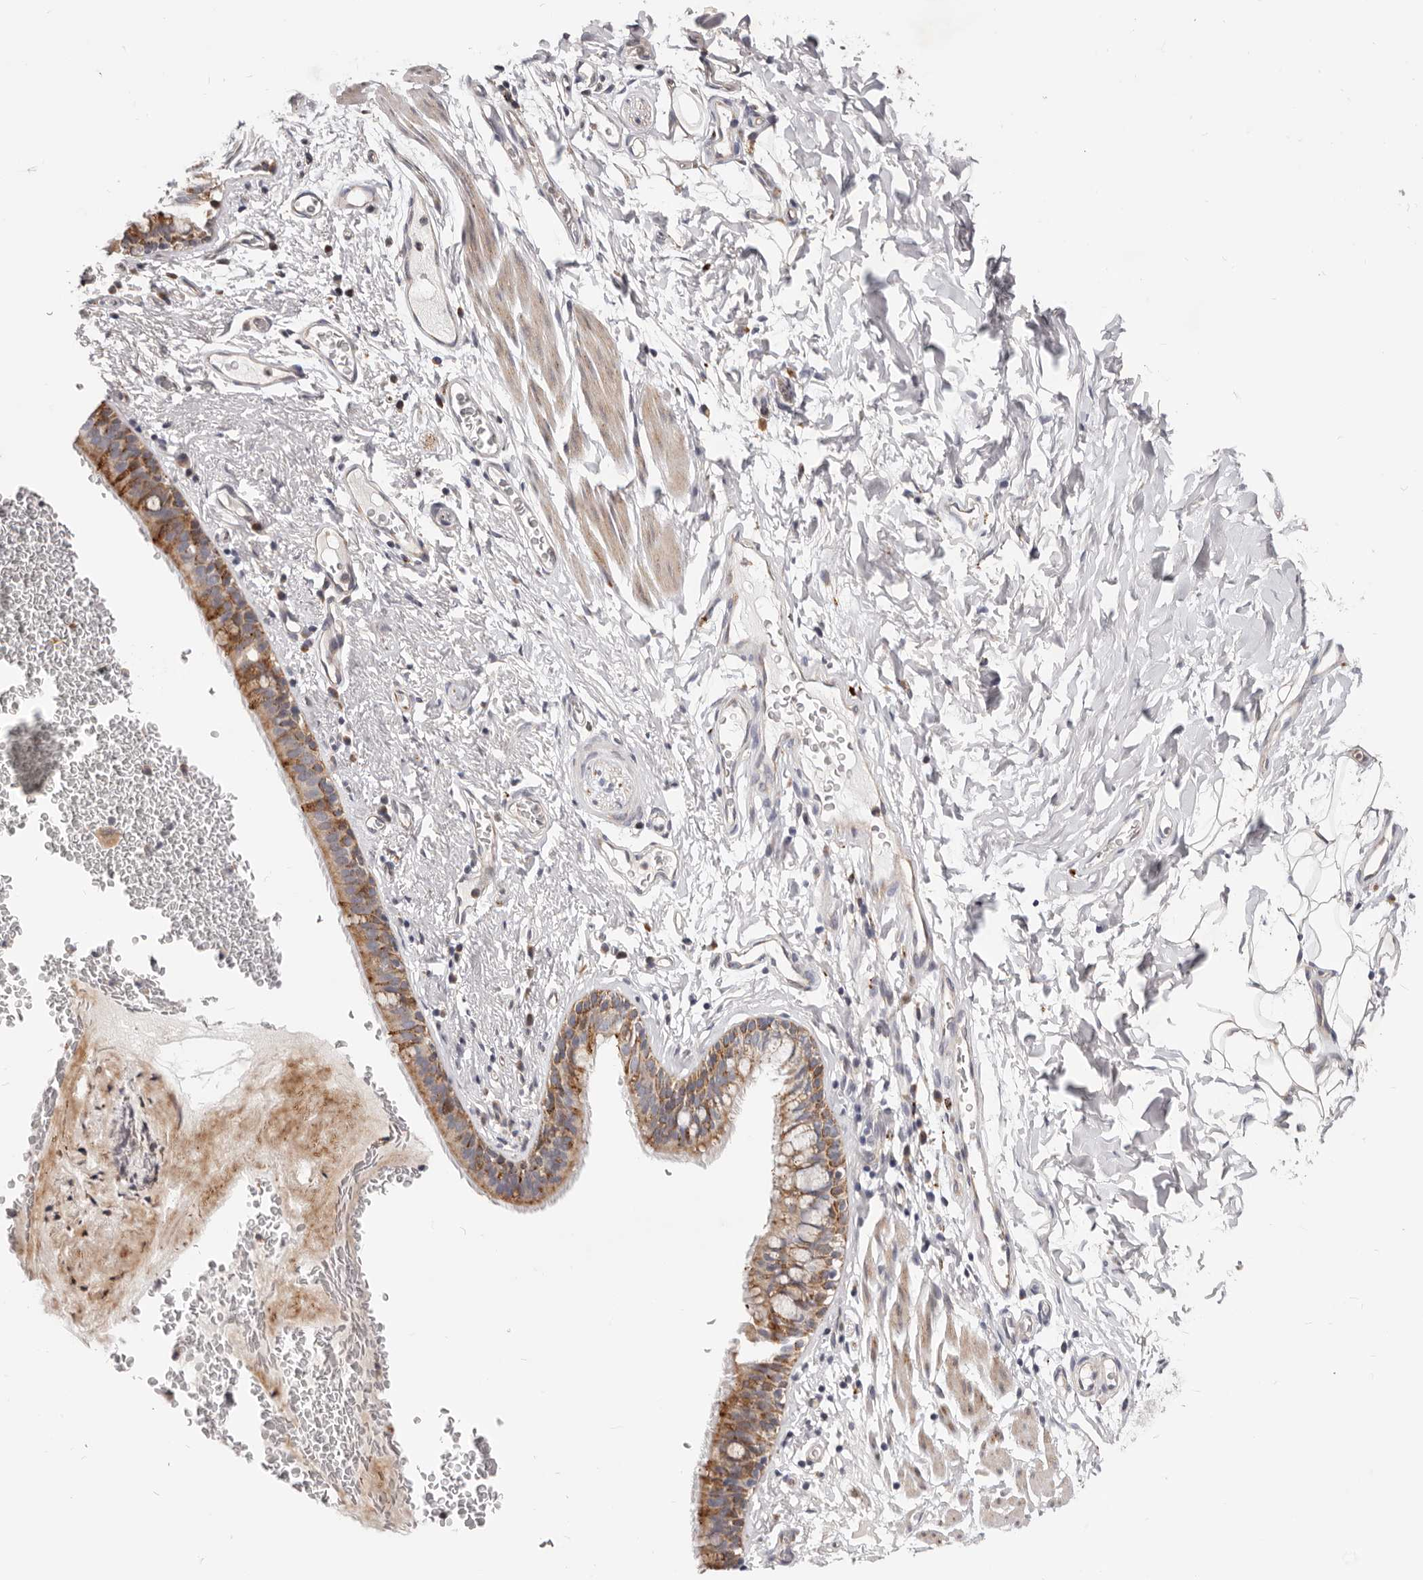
{"staining": {"intensity": "moderate", "quantity": ">75%", "location": "cytoplasmic/membranous"}, "tissue": "bronchus", "cell_type": "Respiratory epithelial cells", "image_type": "normal", "snomed": [{"axis": "morphology", "description": "Normal tissue, NOS"}, {"axis": "topography", "description": "Cartilage tissue"}, {"axis": "topography", "description": "Bronchus"}], "caption": "The immunohistochemical stain highlights moderate cytoplasmic/membranous positivity in respiratory epithelial cells of benign bronchus. (IHC, brightfield microscopy, high magnification).", "gene": "TOR3A", "patient": {"sex": "female", "age": 36}}